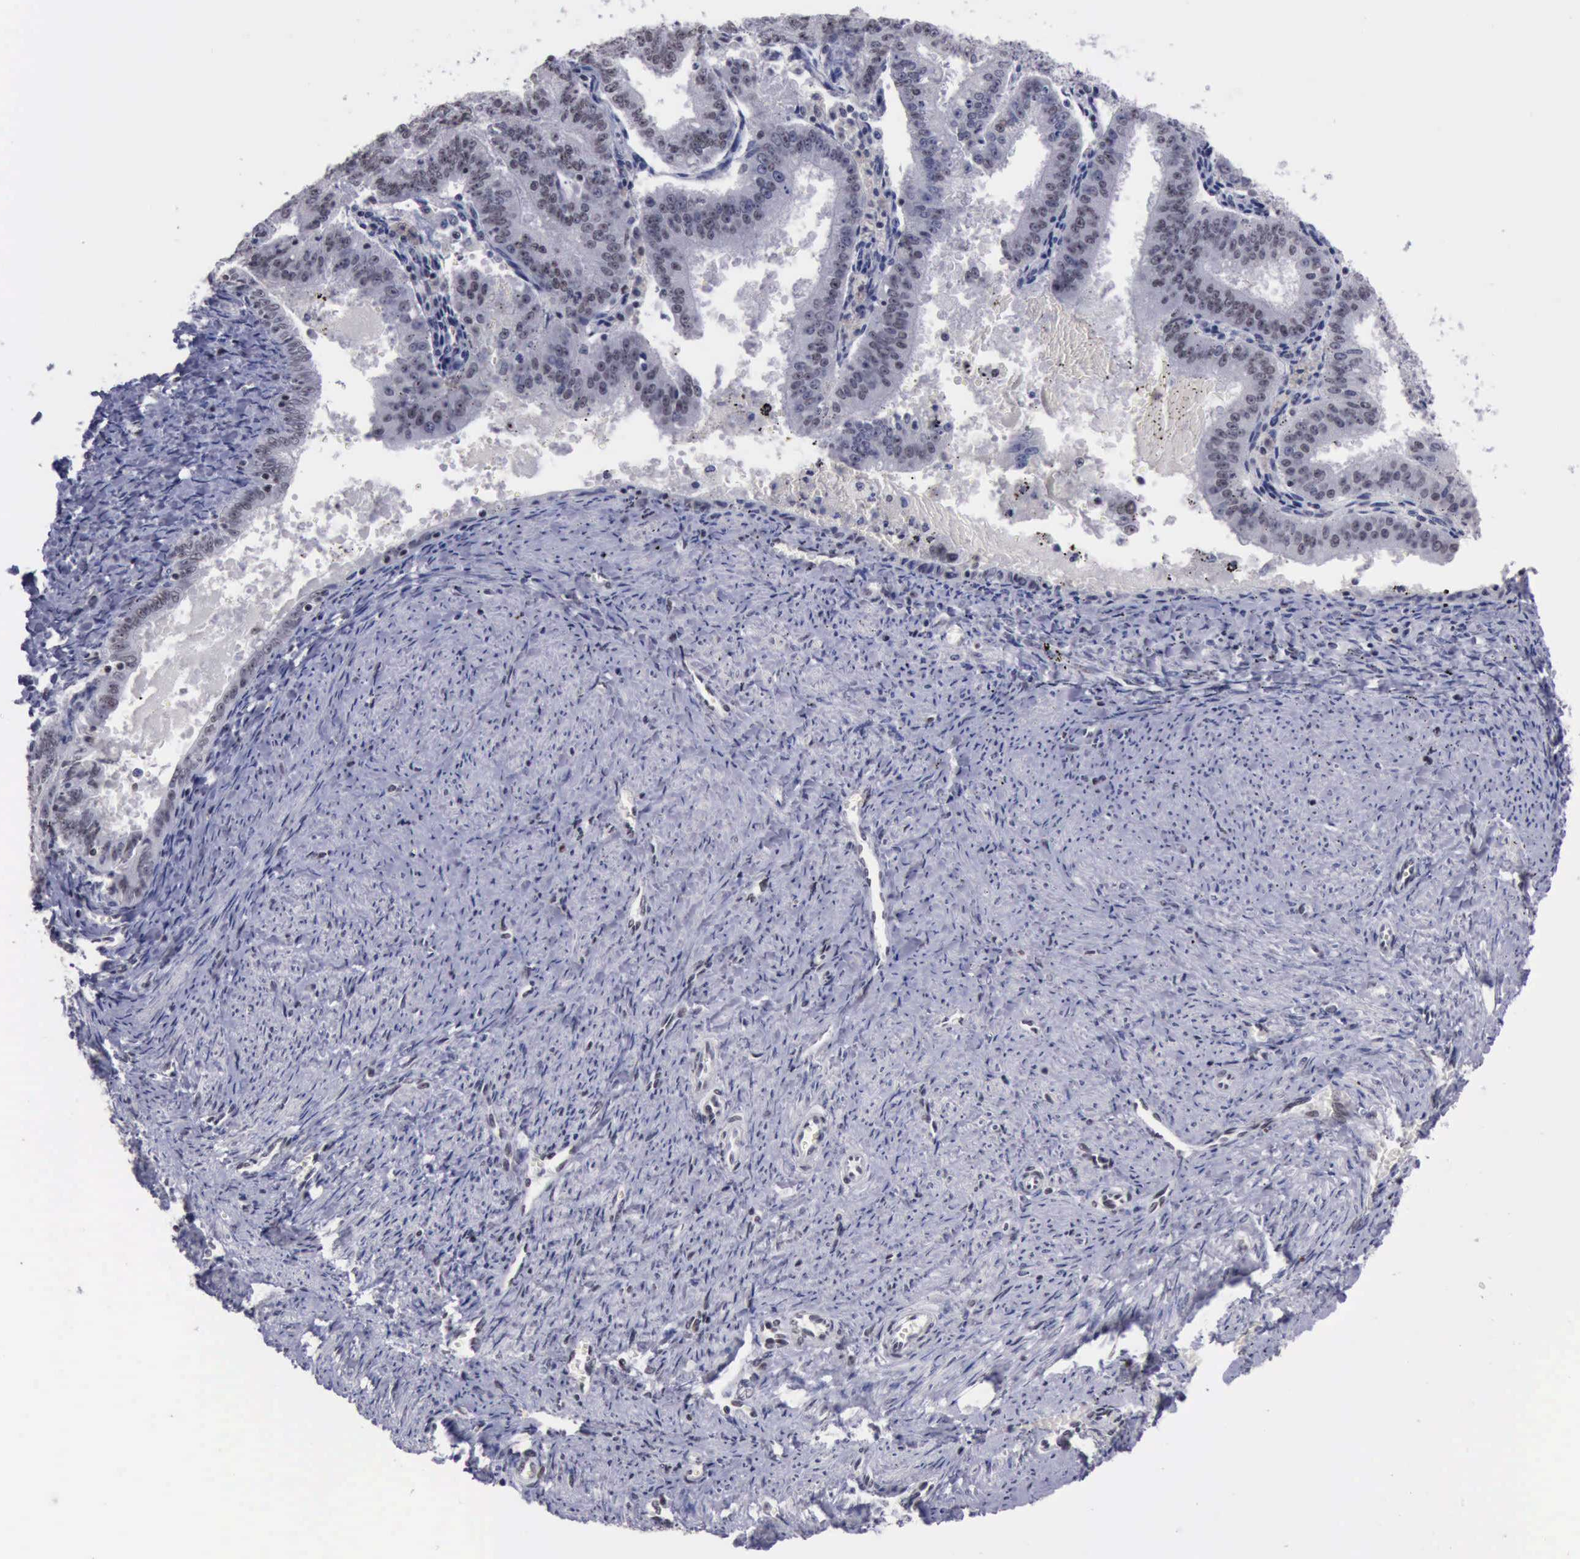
{"staining": {"intensity": "weak", "quantity": "<25%", "location": "nuclear"}, "tissue": "endometrial cancer", "cell_type": "Tumor cells", "image_type": "cancer", "snomed": [{"axis": "morphology", "description": "Adenocarcinoma, NOS"}, {"axis": "topography", "description": "Endometrium"}], "caption": "Adenocarcinoma (endometrial) stained for a protein using immunohistochemistry shows no staining tumor cells.", "gene": "YY1", "patient": {"sex": "female", "age": 66}}